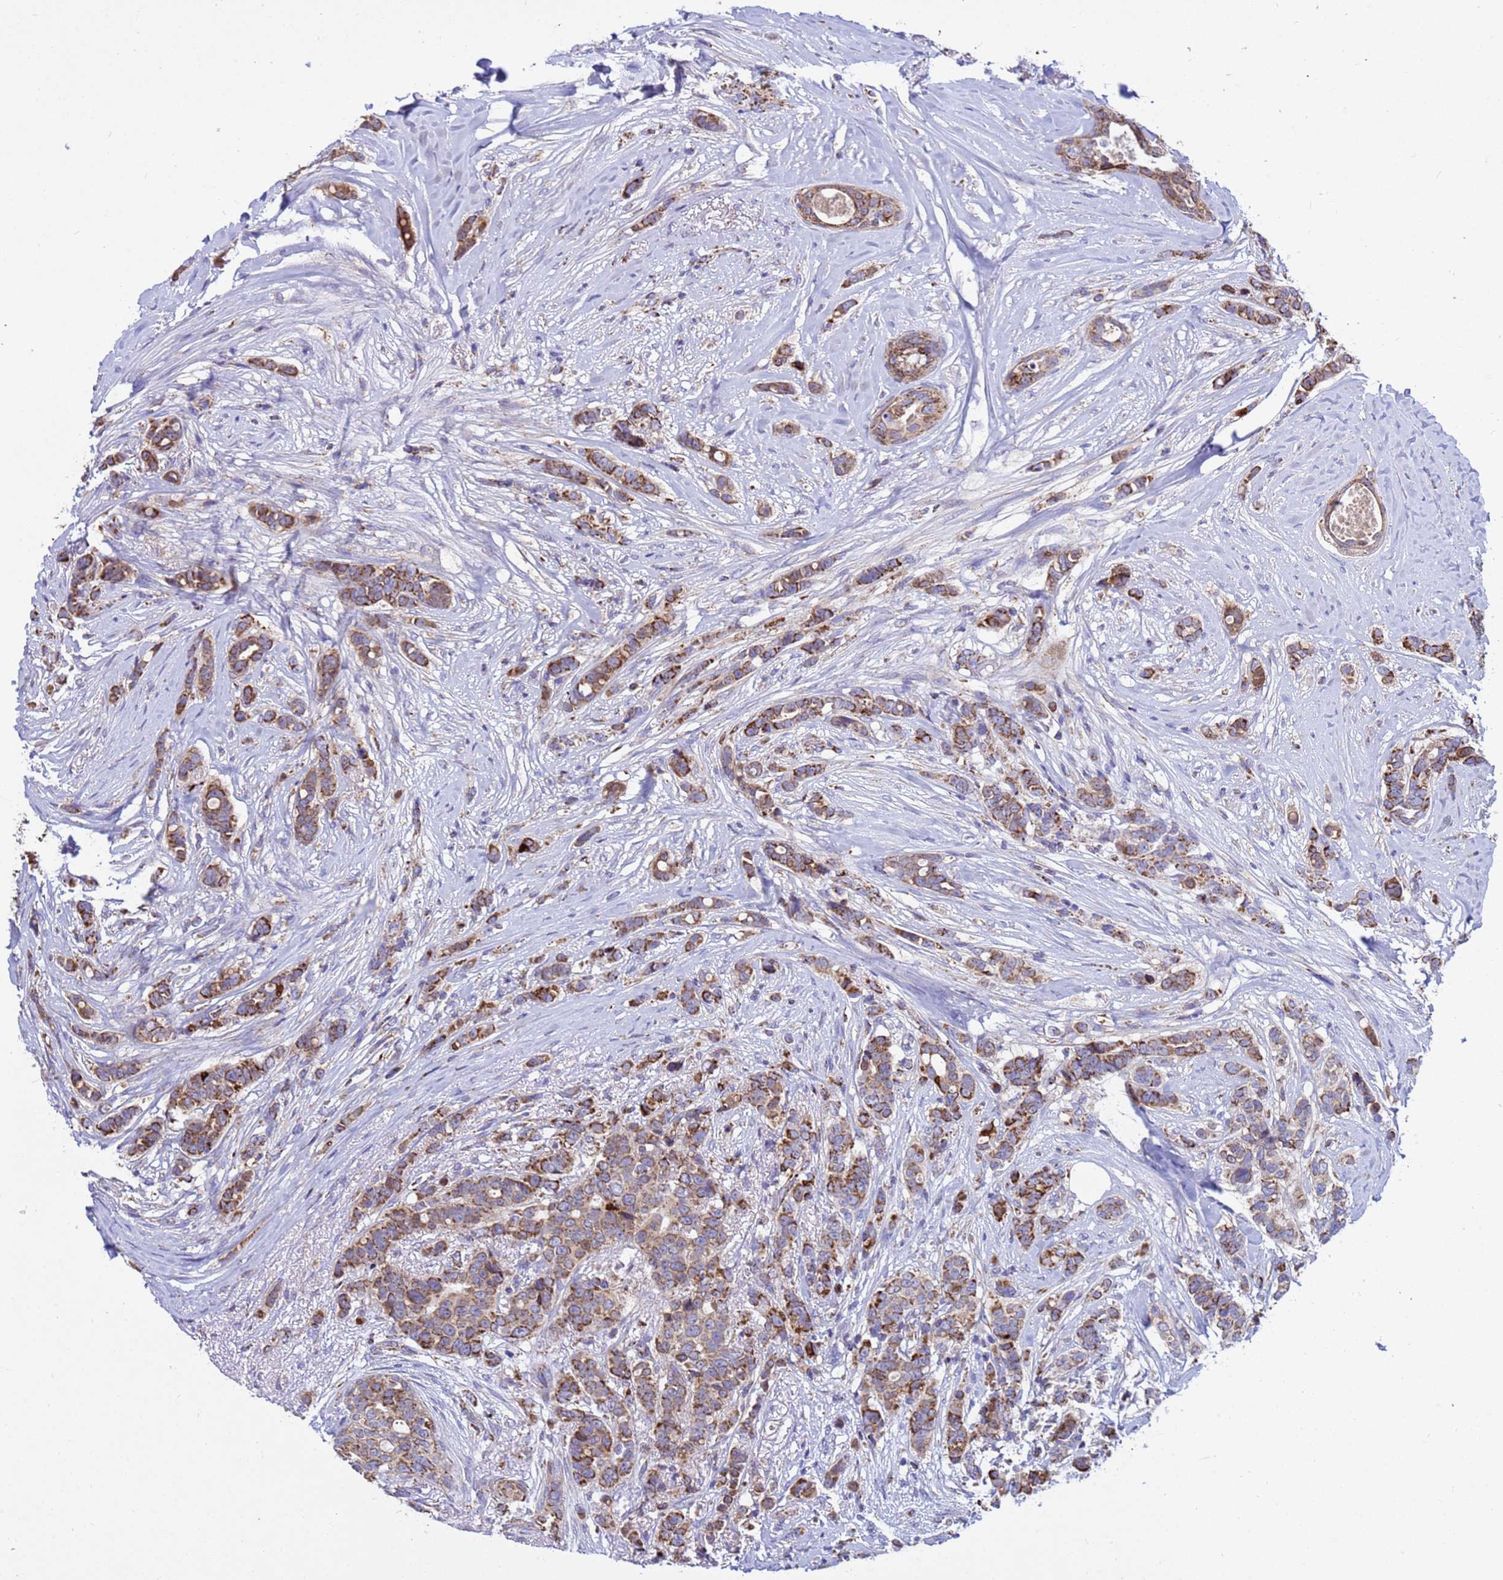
{"staining": {"intensity": "moderate", "quantity": ">75%", "location": "cytoplasmic/membranous"}, "tissue": "breast cancer", "cell_type": "Tumor cells", "image_type": "cancer", "snomed": [{"axis": "morphology", "description": "Lobular carcinoma"}, {"axis": "topography", "description": "Breast"}], "caption": "High-magnification brightfield microscopy of breast cancer (lobular carcinoma) stained with DAB (brown) and counterstained with hematoxylin (blue). tumor cells exhibit moderate cytoplasmic/membranous staining is identified in approximately>75% of cells.", "gene": "TUBGCP3", "patient": {"sex": "female", "age": 51}}